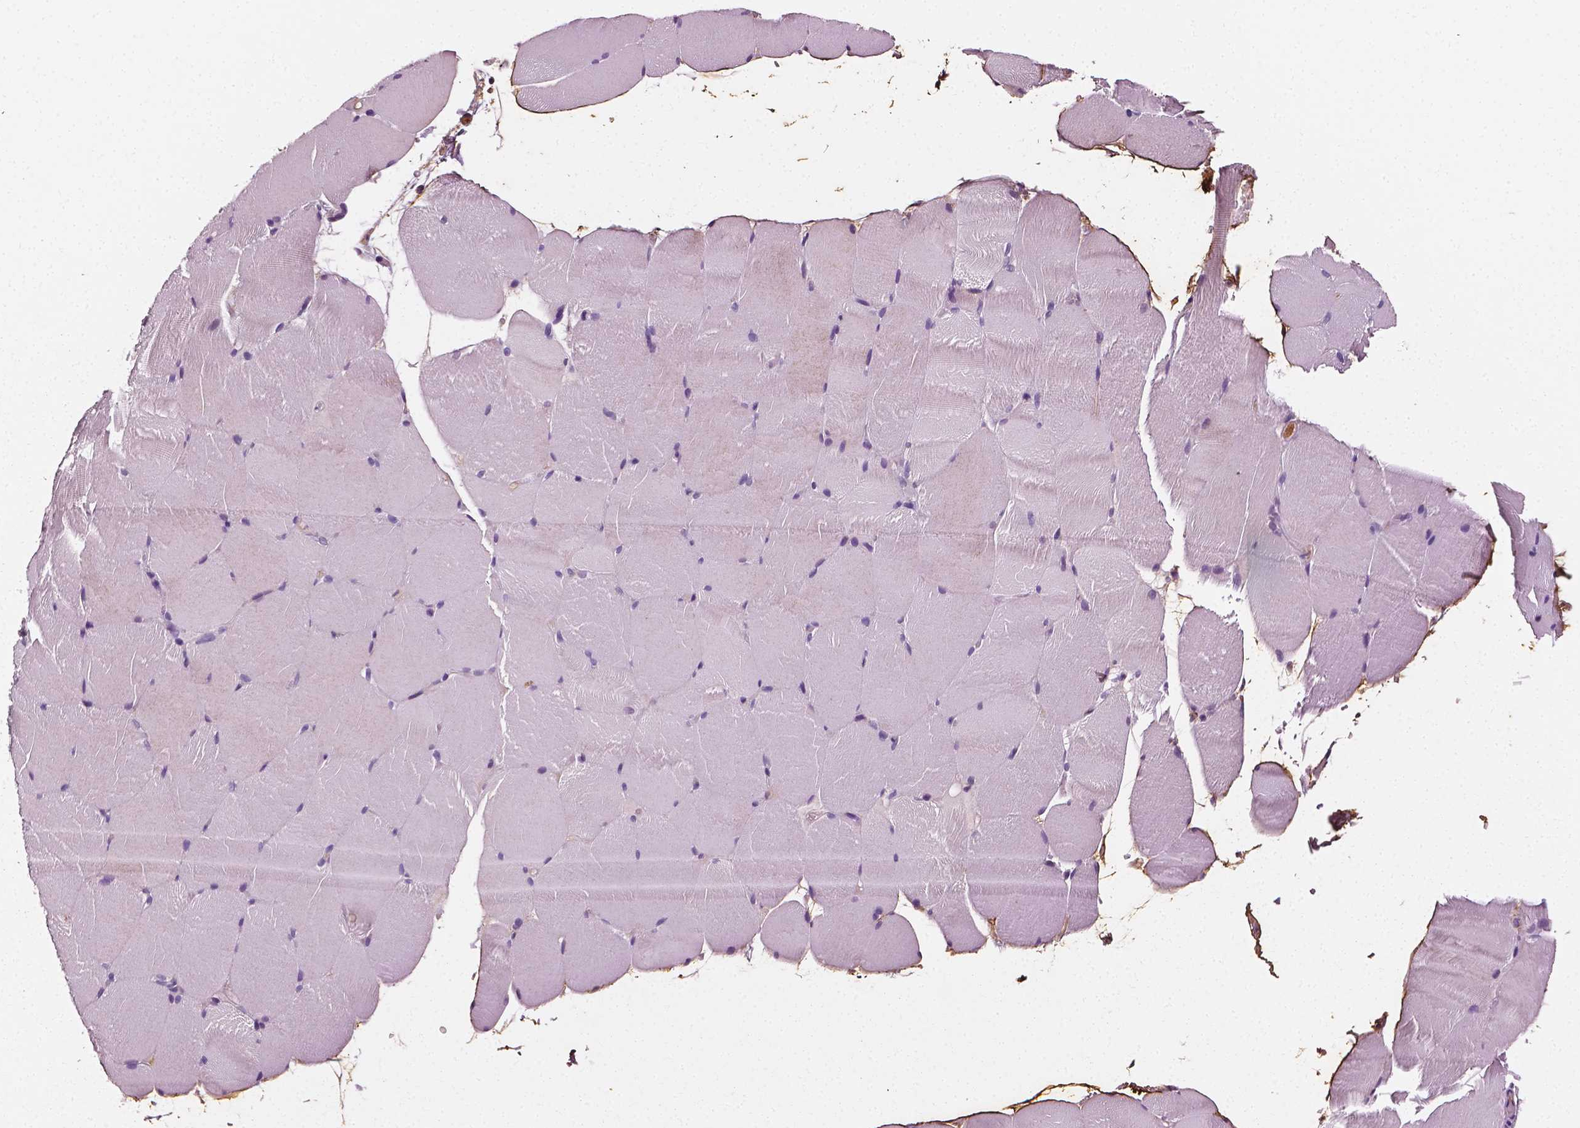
{"staining": {"intensity": "negative", "quantity": "none", "location": "none"}, "tissue": "skeletal muscle", "cell_type": "Myocytes", "image_type": "normal", "snomed": [{"axis": "morphology", "description": "Normal tissue, NOS"}, {"axis": "topography", "description": "Skeletal muscle"}], "caption": "Human skeletal muscle stained for a protein using immunohistochemistry (IHC) exhibits no staining in myocytes.", "gene": "FBLN1", "patient": {"sex": "female", "age": 37}}